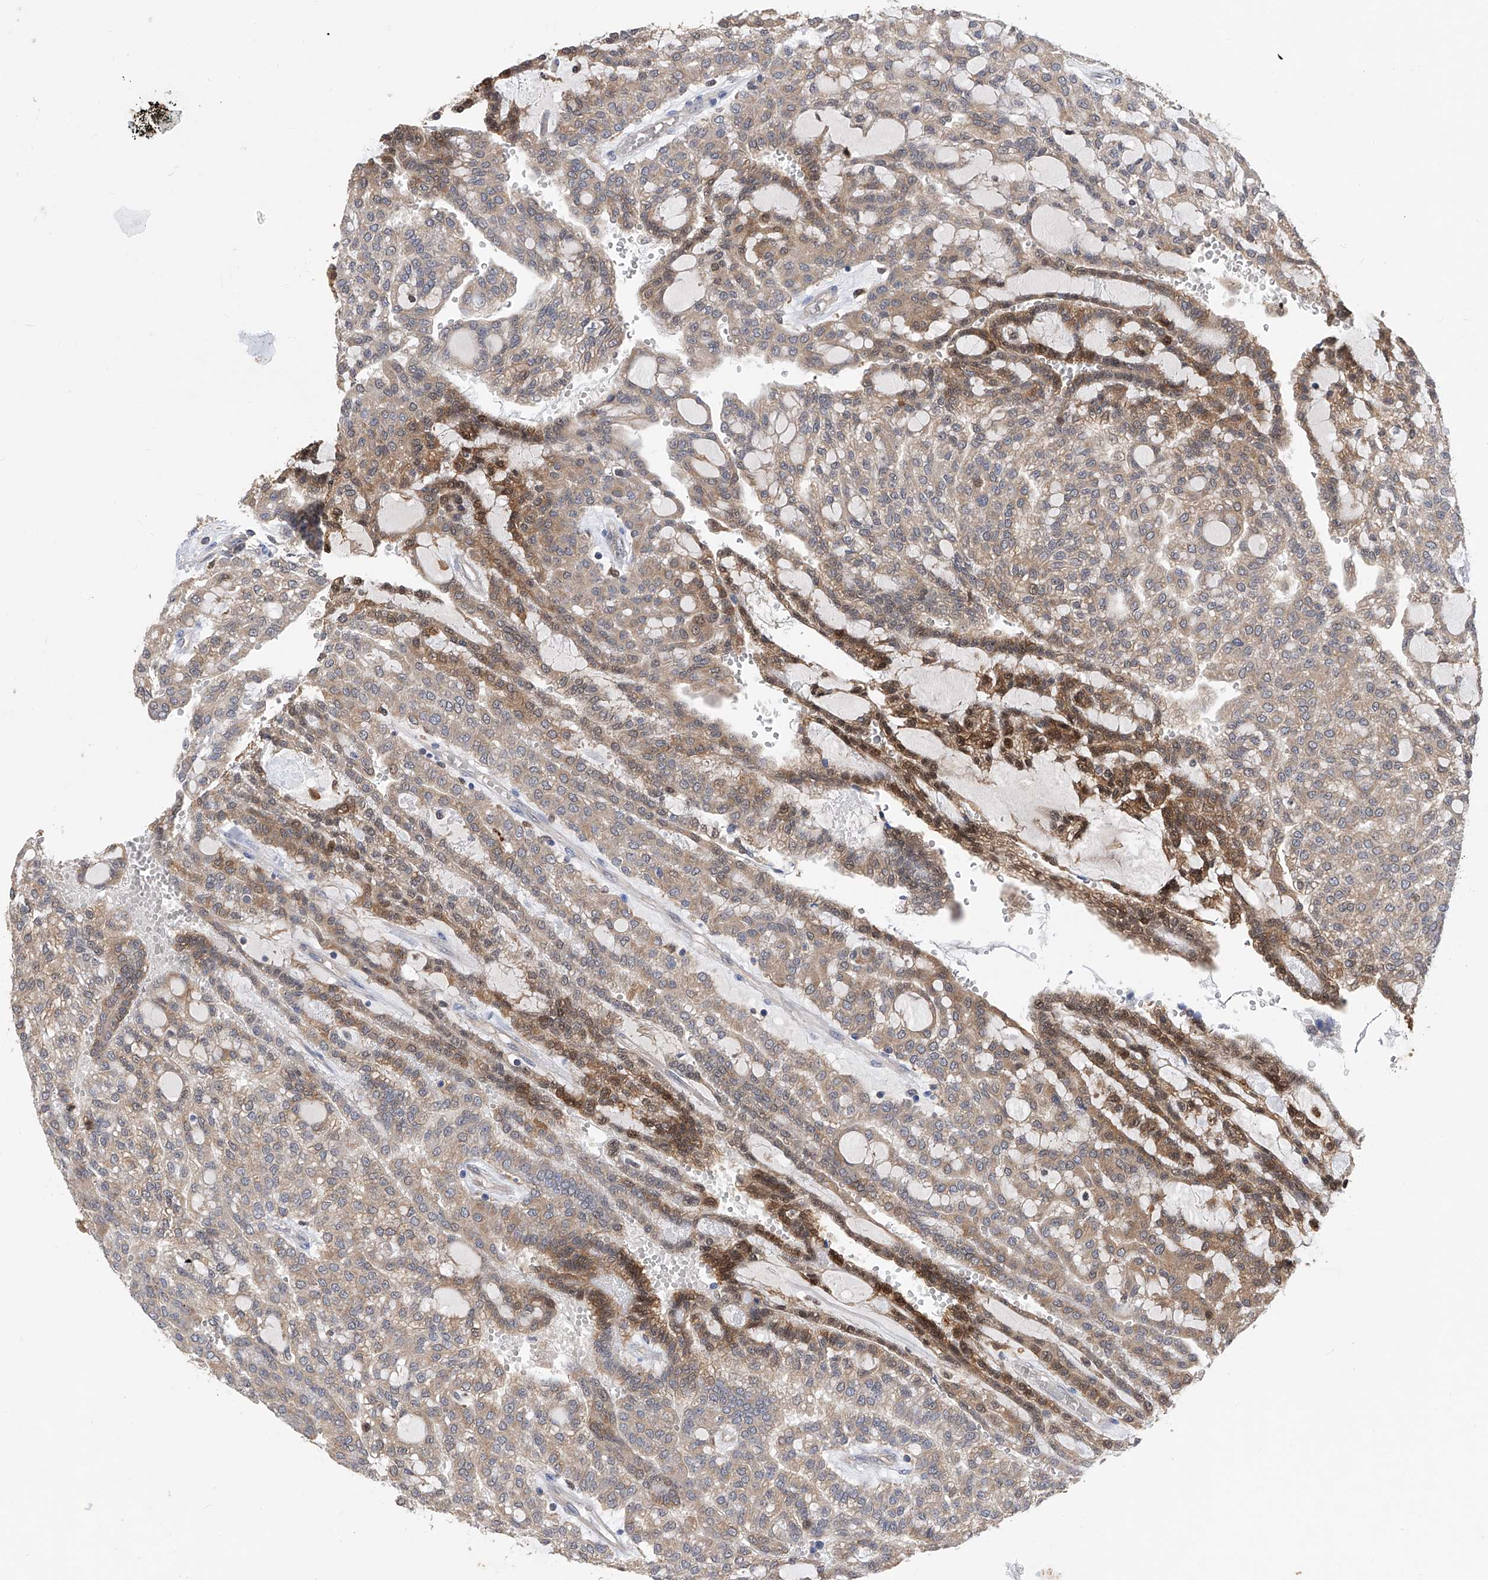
{"staining": {"intensity": "moderate", "quantity": "25%-75%", "location": "cytoplasmic/membranous,nuclear"}, "tissue": "renal cancer", "cell_type": "Tumor cells", "image_type": "cancer", "snomed": [{"axis": "morphology", "description": "Adenocarcinoma, NOS"}, {"axis": "topography", "description": "Kidney"}], "caption": "Immunohistochemistry (DAB) staining of human renal cancer demonstrates moderate cytoplasmic/membranous and nuclear protein staining in about 25%-75% of tumor cells. The staining is performed using DAB (3,3'-diaminobenzidine) brown chromogen to label protein expression. The nuclei are counter-stained blue using hematoxylin.", "gene": "SPATA20", "patient": {"sex": "male", "age": 63}}